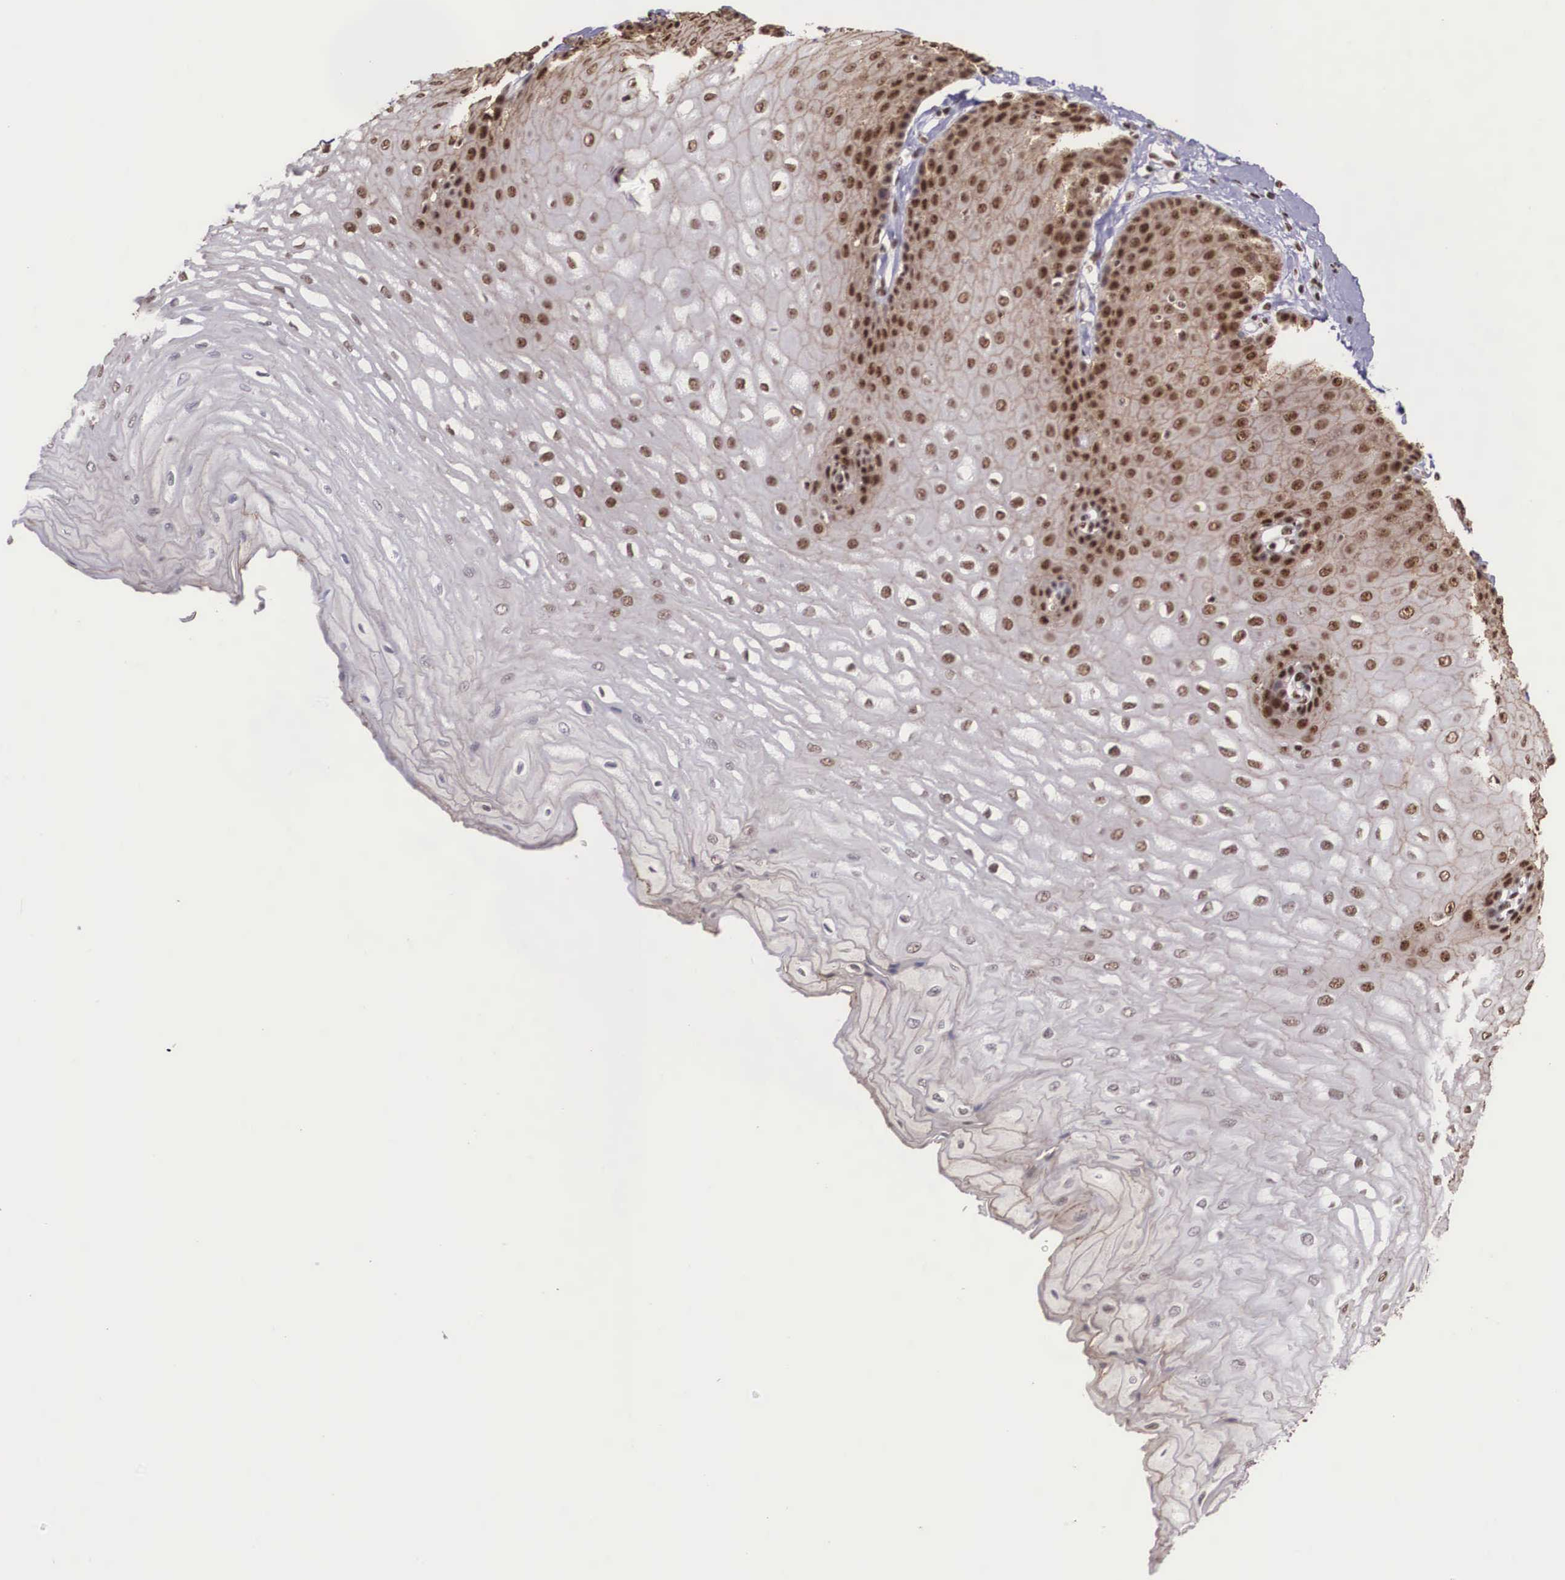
{"staining": {"intensity": "moderate", "quantity": "25%-75%", "location": "cytoplasmic/membranous,nuclear"}, "tissue": "esophagus", "cell_type": "Squamous epithelial cells", "image_type": "normal", "snomed": [{"axis": "morphology", "description": "Normal tissue, NOS"}, {"axis": "topography", "description": "Esophagus"}], "caption": "Protein positivity by IHC demonstrates moderate cytoplasmic/membranous,nuclear positivity in about 25%-75% of squamous epithelial cells in normal esophagus. (brown staining indicates protein expression, while blue staining denotes nuclei).", "gene": "POLR2F", "patient": {"sex": "male", "age": 70}}